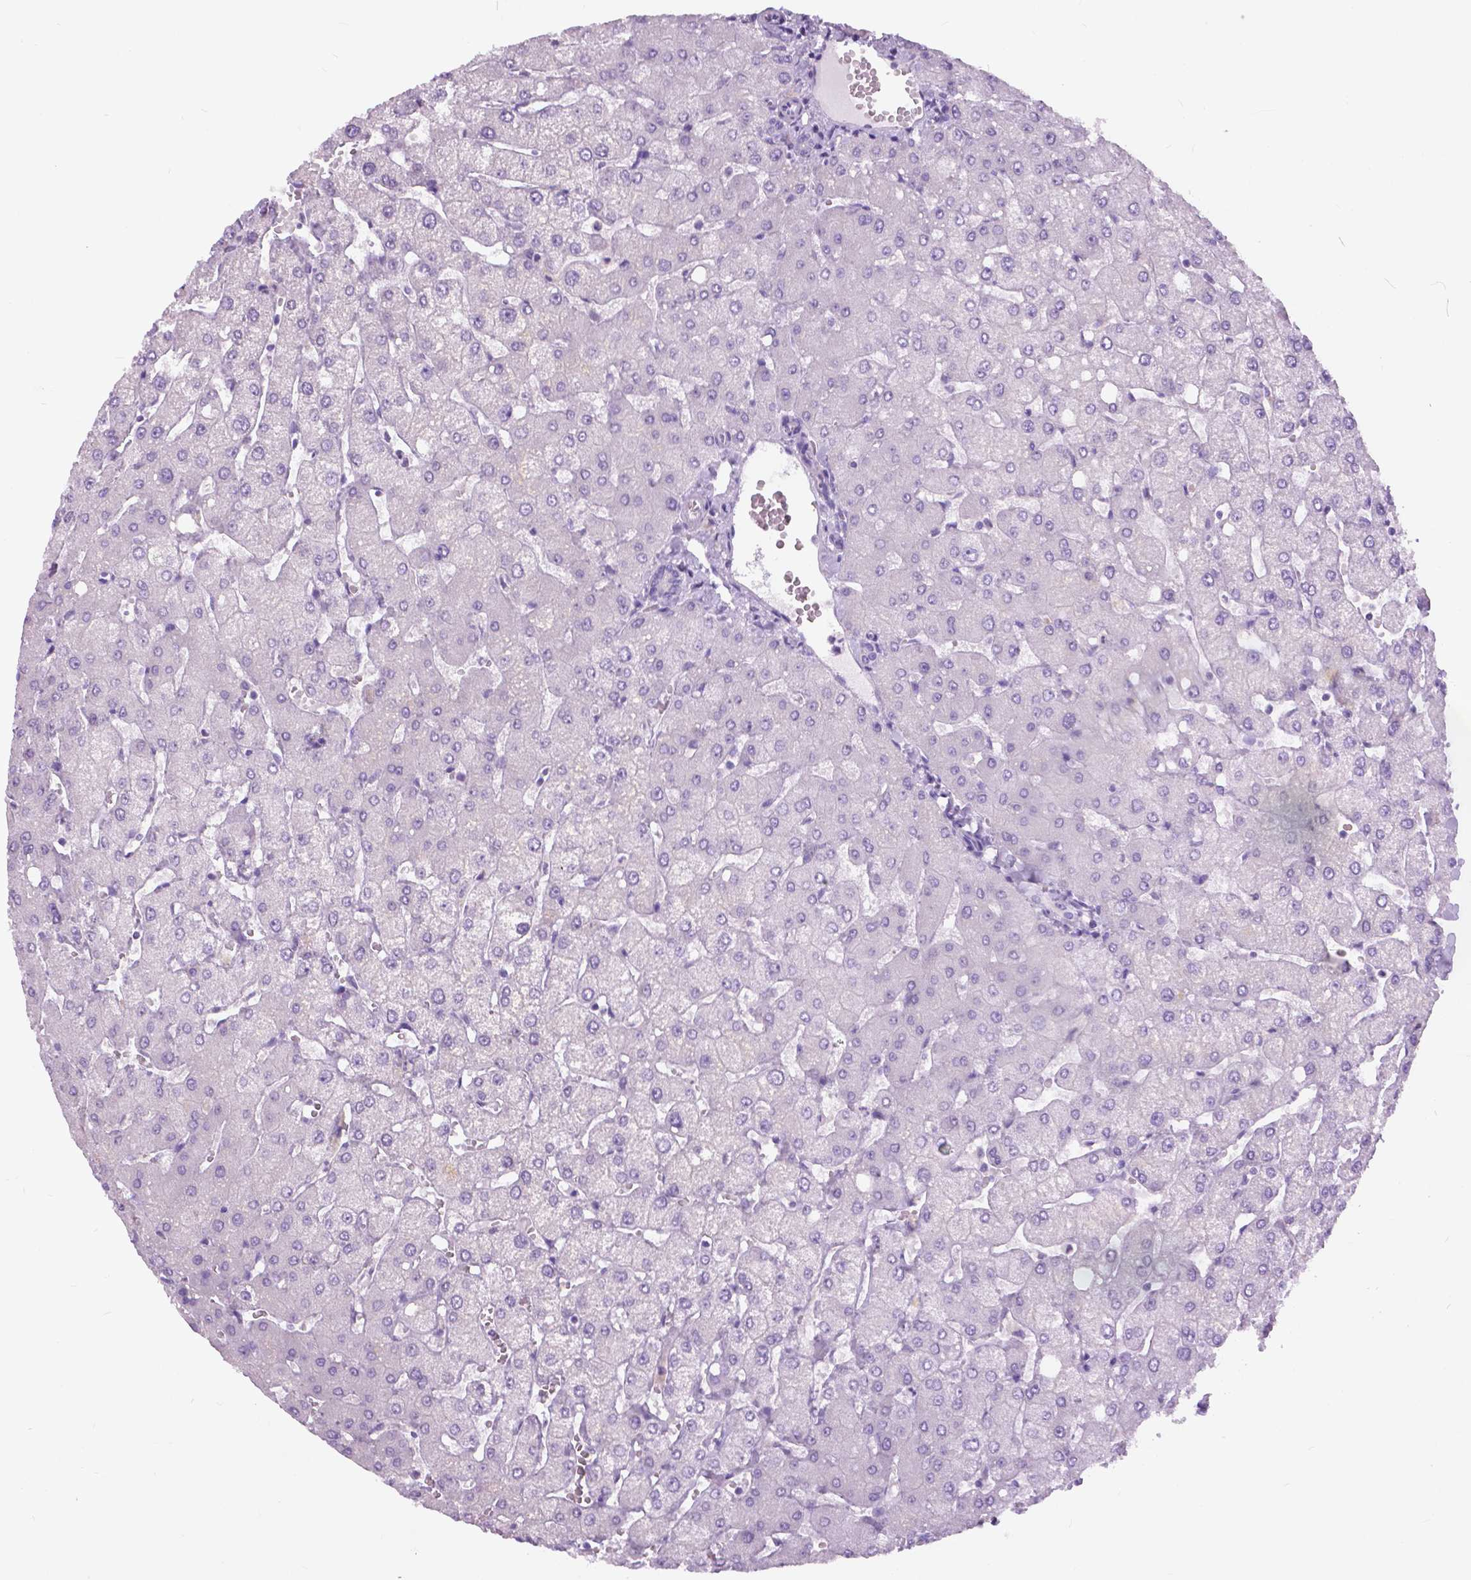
{"staining": {"intensity": "negative", "quantity": "none", "location": "none"}, "tissue": "liver", "cell_type": "Cholangiocytes", "image_type": "normal", "snomed": [{"axis": "morphology", "description": "Normal tissue, NOS"}, {"axis": "topography", "description": "Liver"}], "caption": "This is an IHC image of normal liver. There is no staining in cholangiocytes.", "gene": "TP53TG5", "patient": {"sex": "female", "age": 54}}